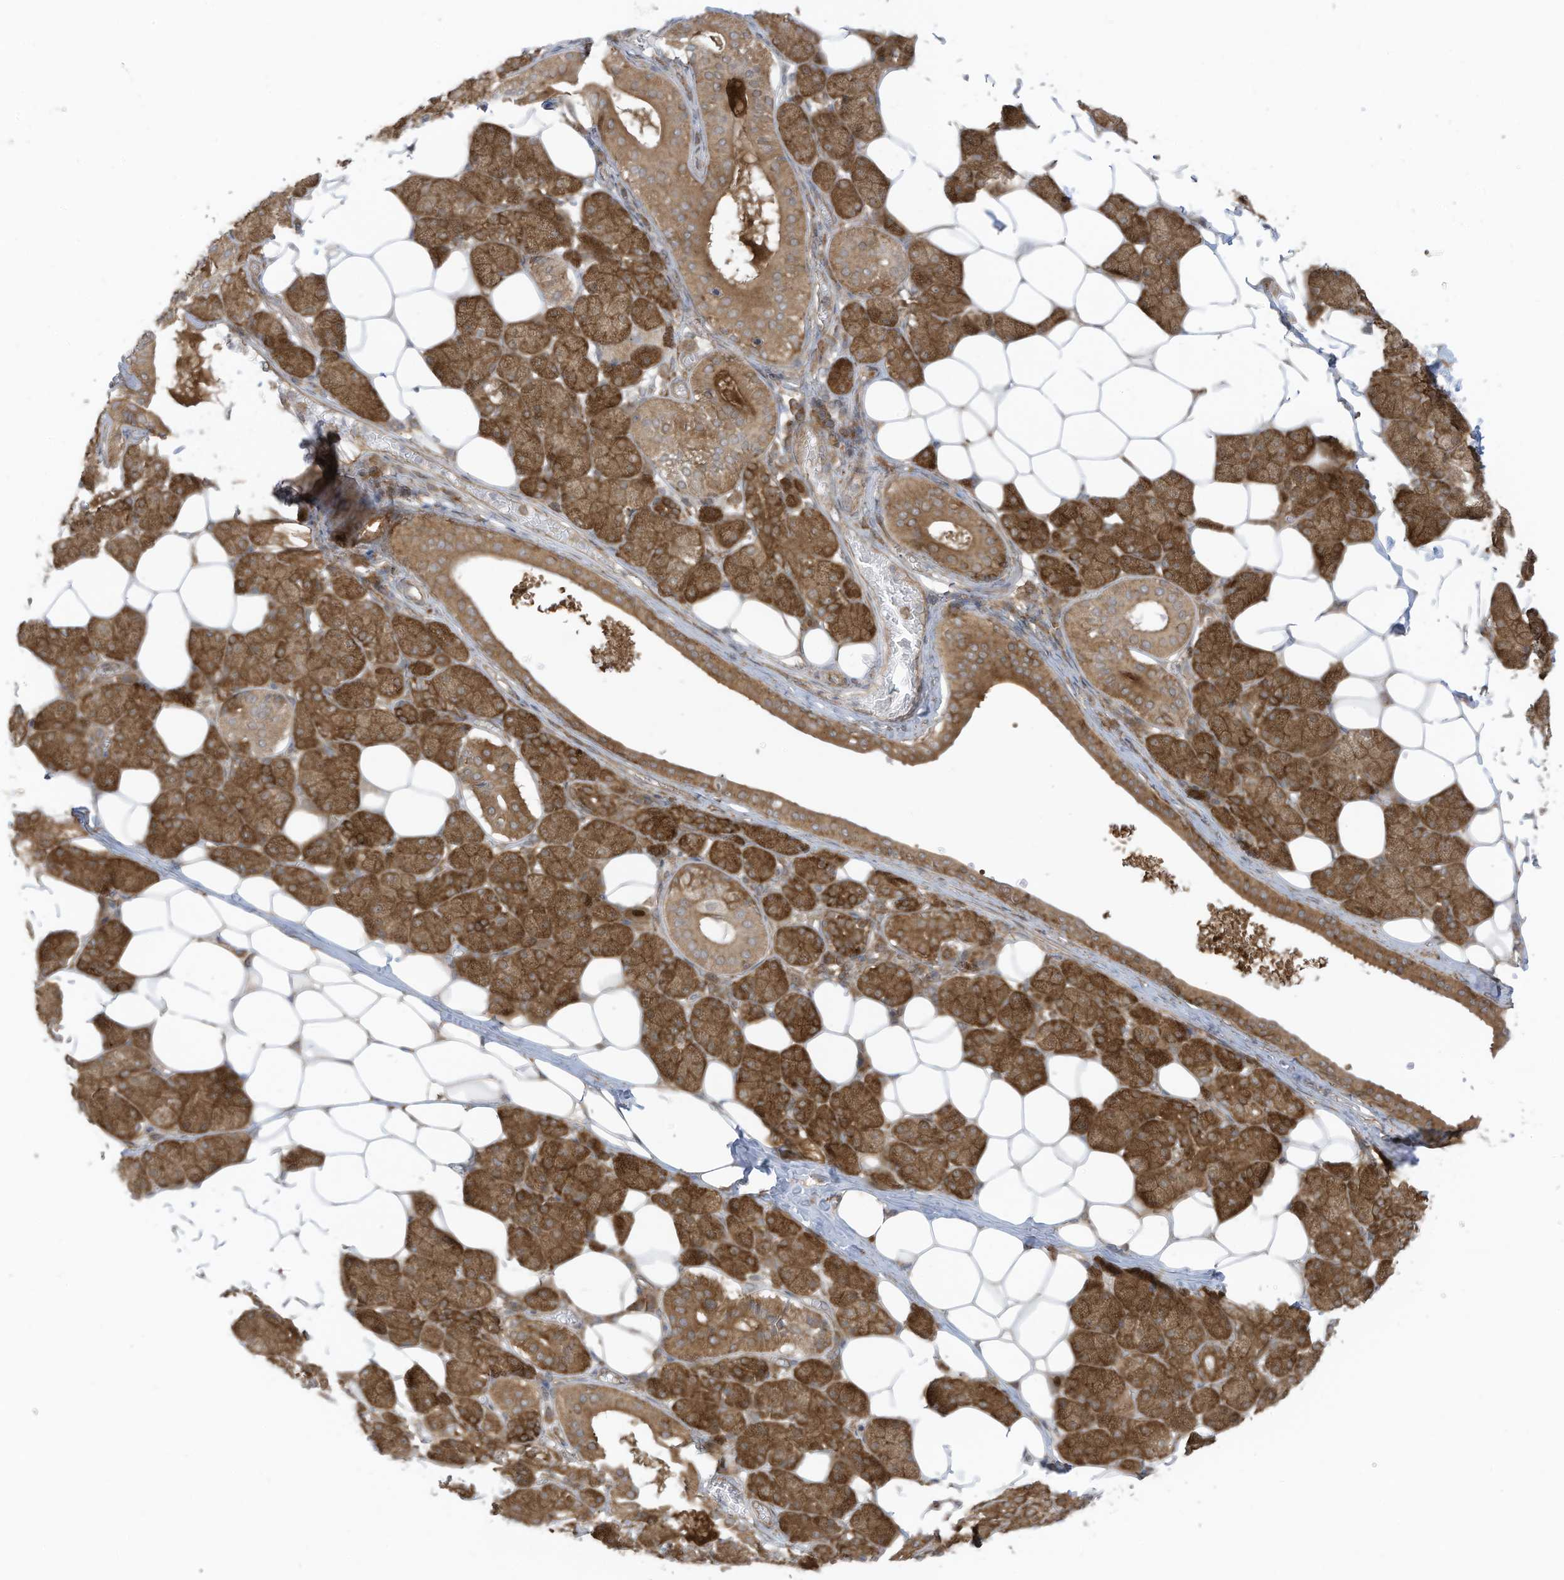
{"staining": {"intensity": "moderate", "quantity": ">75%", "location": "cytoplasmic/membranous"}, "tissue": "salivary gland", "cell_type": "Glandular cells", "image_type": "normal", "snomed": [{"axis": "morphology", "description": "Normal tissue, NOS"}, {"axis": "topography", "description": "Salivary gland"}], "caption": "Glandular cells display moderate cytoplasmic/membranous staining in approximately >75% of cells in benign salivary gland. (DAB IHC, brown staining for protein, blue staining for nuclei).", "gene": "REPS1", "patient": {"sex": "female", "age": 33}}